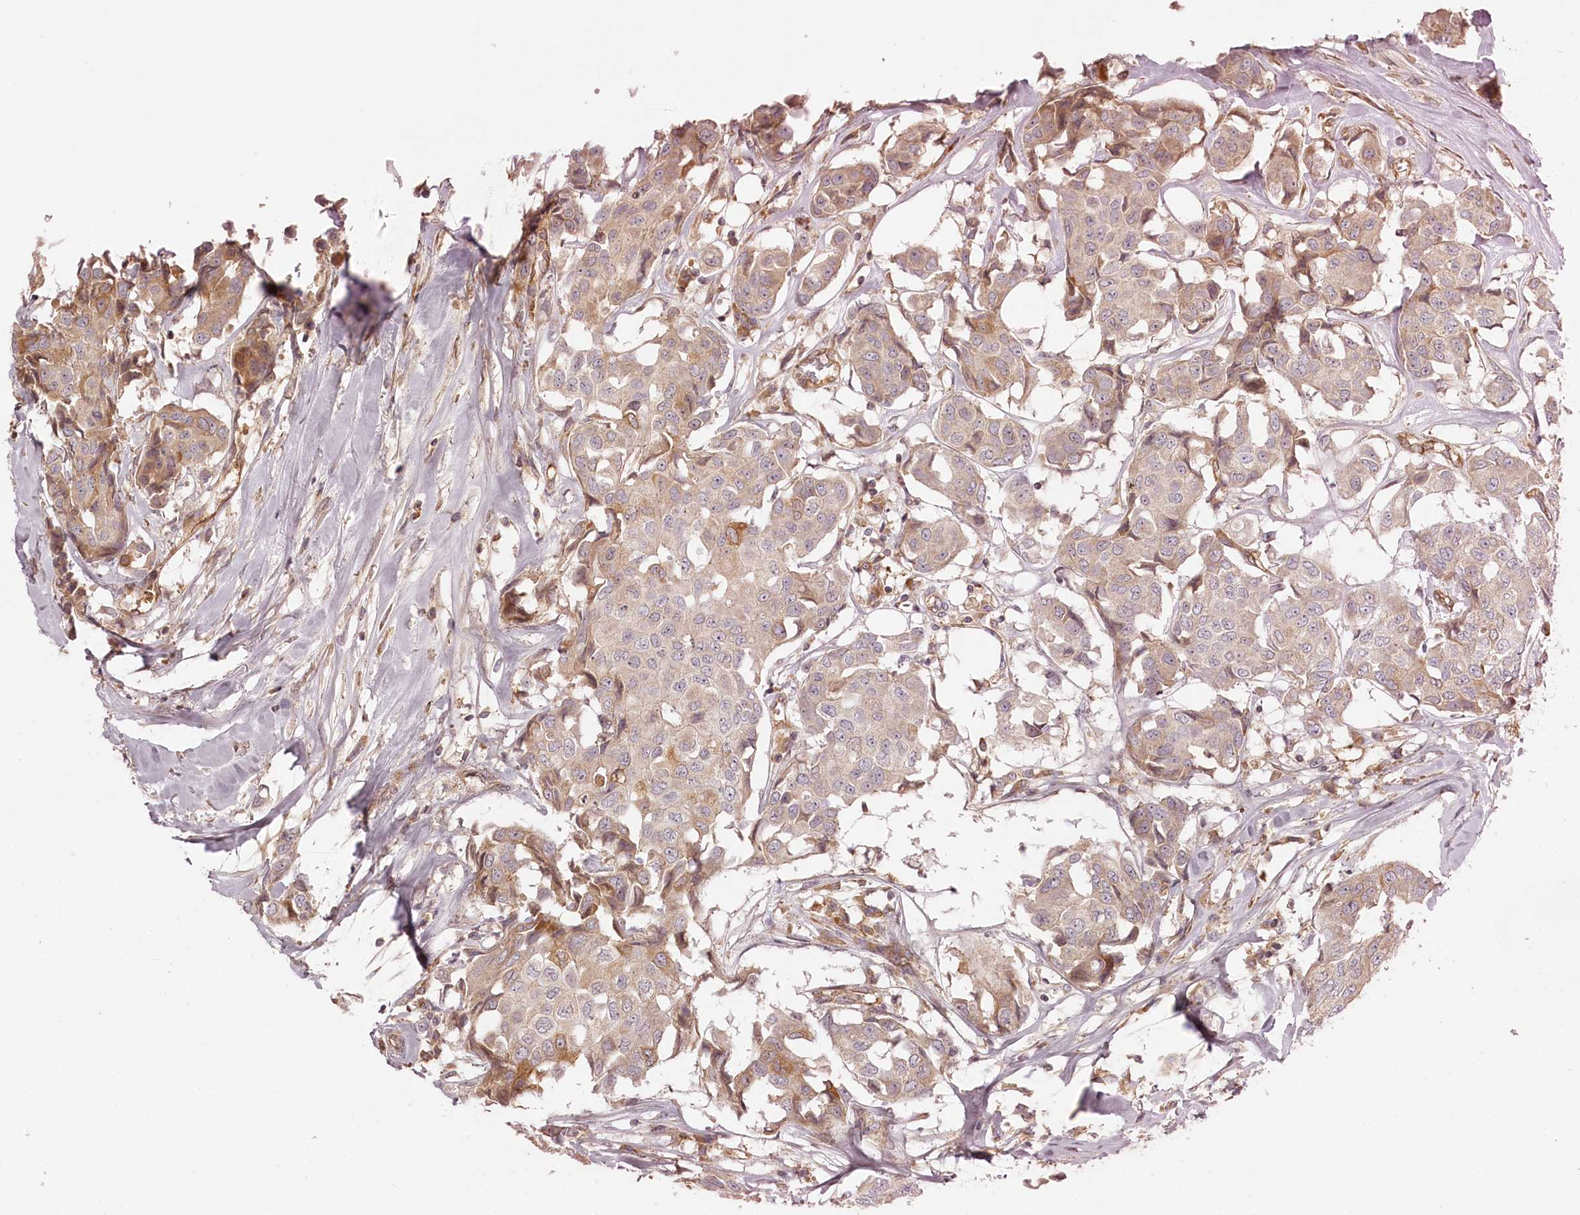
{"staining": {"intensity": "moderate", "quantity": "<25%", "location": "cytoplasmic/membranous"}, "tissue": "breast cancer", "cell_type": "Tumor cells", "image_type": "cancer", "snomed": [{"axis": "morphology", "description": "Duct carcinoma"}, {"axis": "topography", "description": "Breast"}], "caption": "The histopathology image shows a brown stain indicating the presence of a protein in the cytoplasmic/membranous of tumor cells in breast invasive ductal carcinoma. Nuclei are stained in blue.", "gene": "TMIE", "patient": {"sex": "female", "age": 80}}